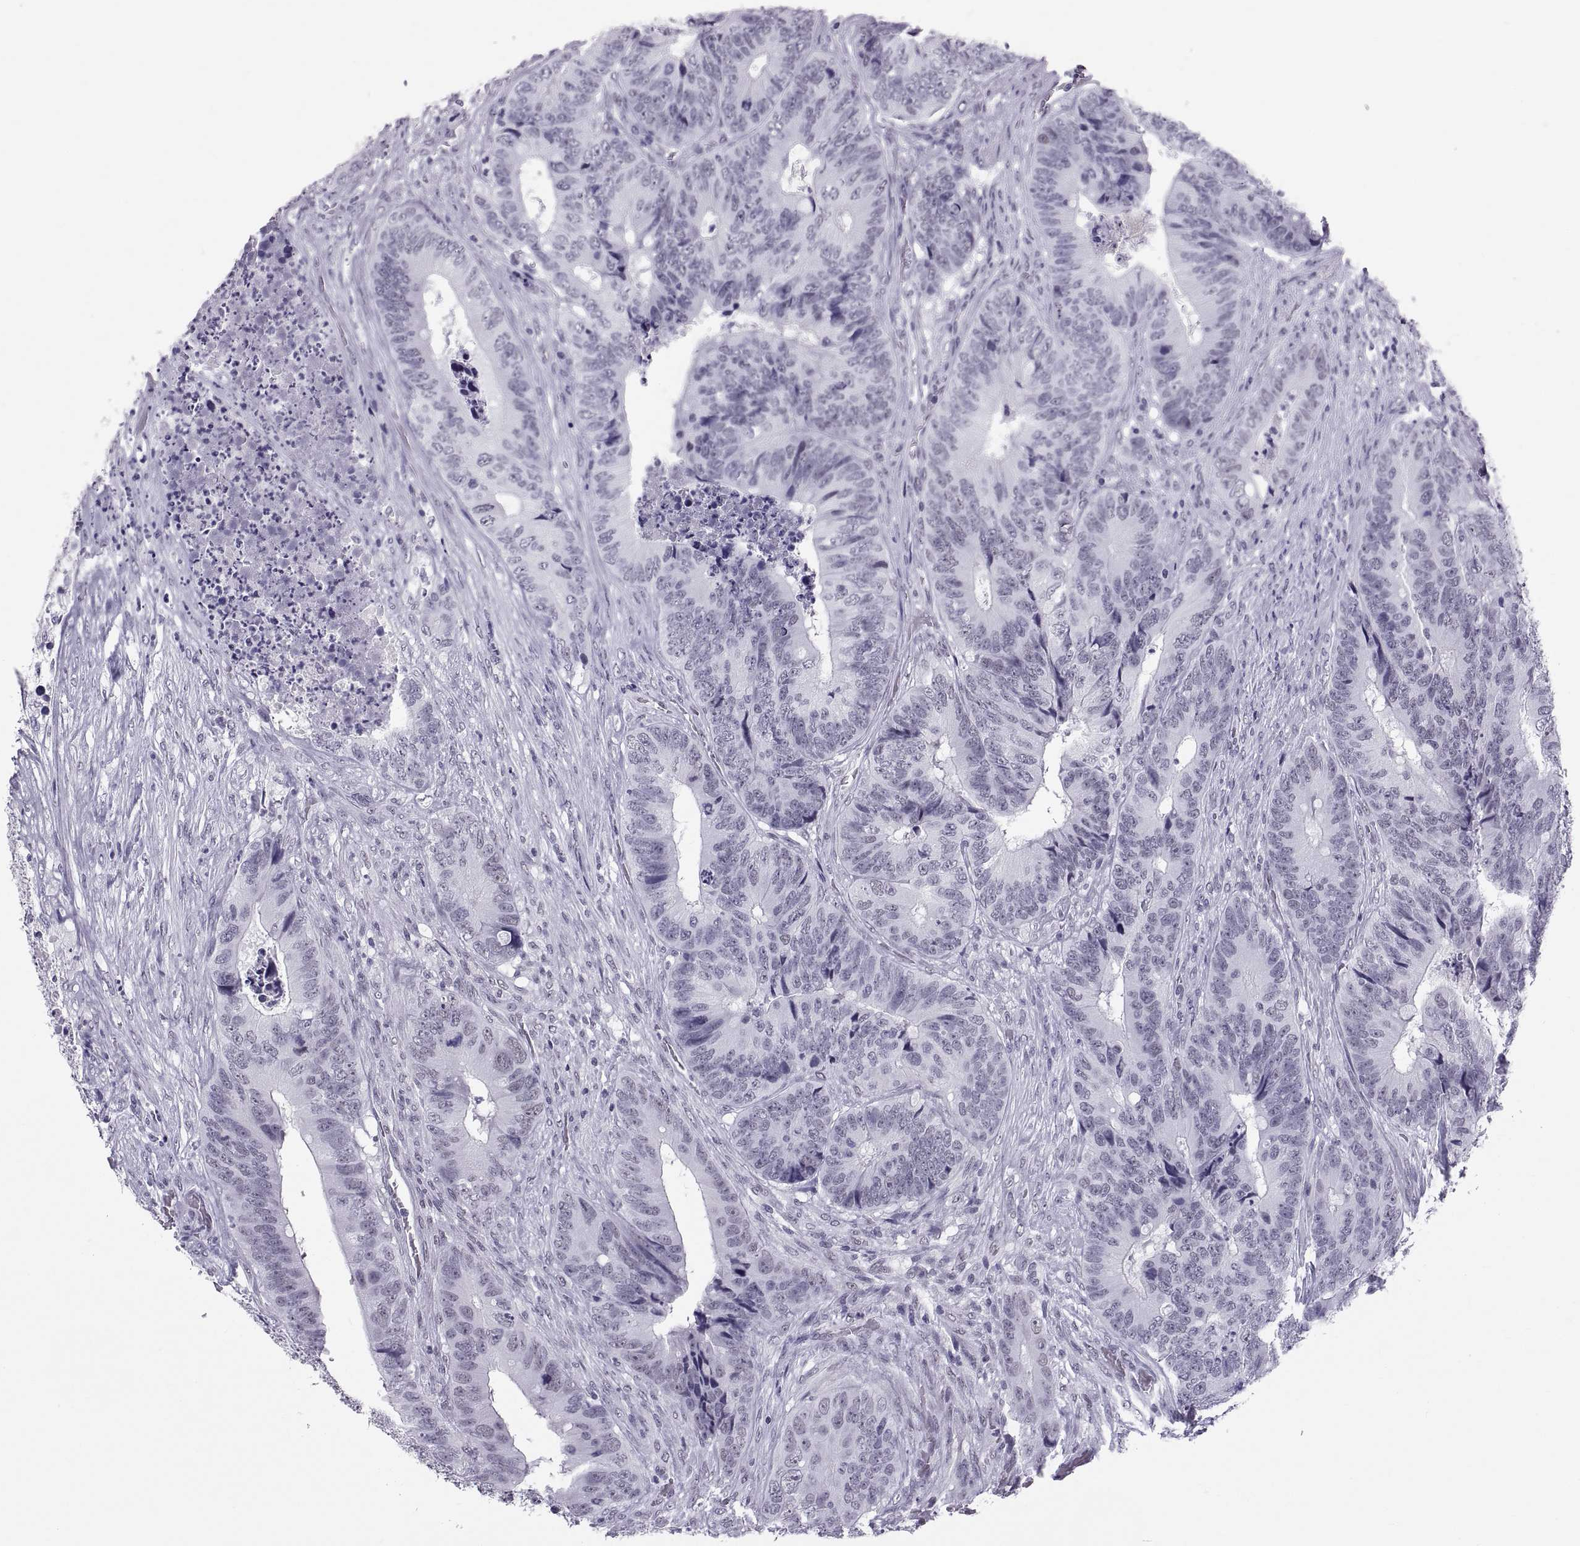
{"staining": {"intensity": "negative", "quantity": "none", "location": "none"}, "tissue": "colorectal cancer", "cell_type": "Tumor cells", "image_type": "cancer", "snomed": [{"axis": "morphology", "description": "Adenocarcinoma, NOS"}, {"axis": "topography", "description": "Colon"}], "caption": "Tumor cells show no significant positivity in adenocarcinoma (colorectal). (Stains: DAB IHC with hematoxylin counter stain, Microscopy: brightfield microscopy at high magnification).", "gene": "NEUROD6", "patient": {"sex": "male", "age": 84}}